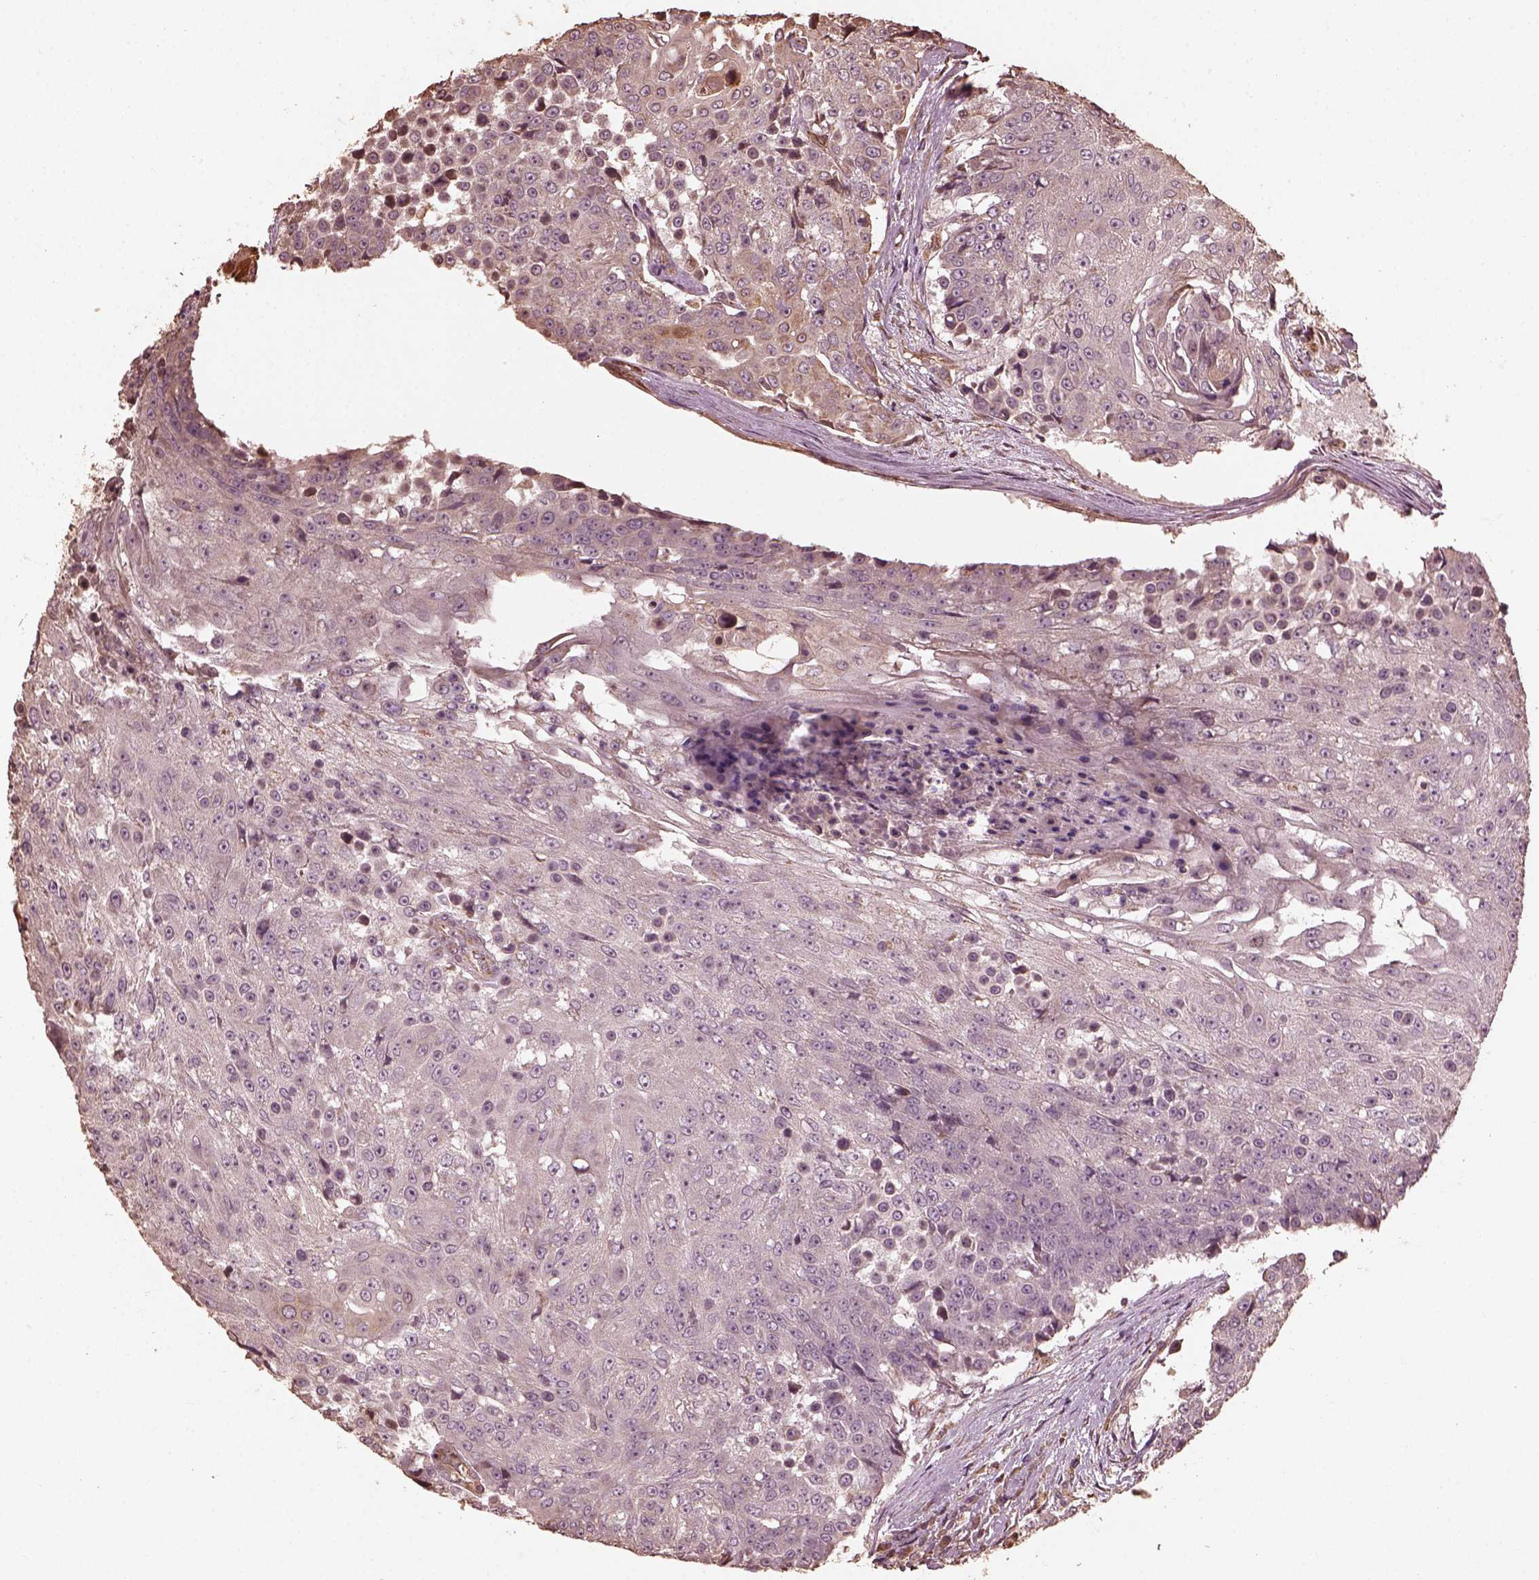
{"staining": {"intensity": "negative", "quantity": "none", "location": "none"}, "tissue": "urothelial cancer", "cell_type": "Tumor cells", "image_type": "cancer", "snomed": [{"axis": "morphology", "description": "Urothelial carcinoma, High grade"}, {"axis": "topography", "description": "Urinary bladder"}], "caption": "Tumor cells are negative for brown protein staining in urothelial cancer.", "gene": "GTPBP1", "patient": {"sex": "female", "age": 63}}